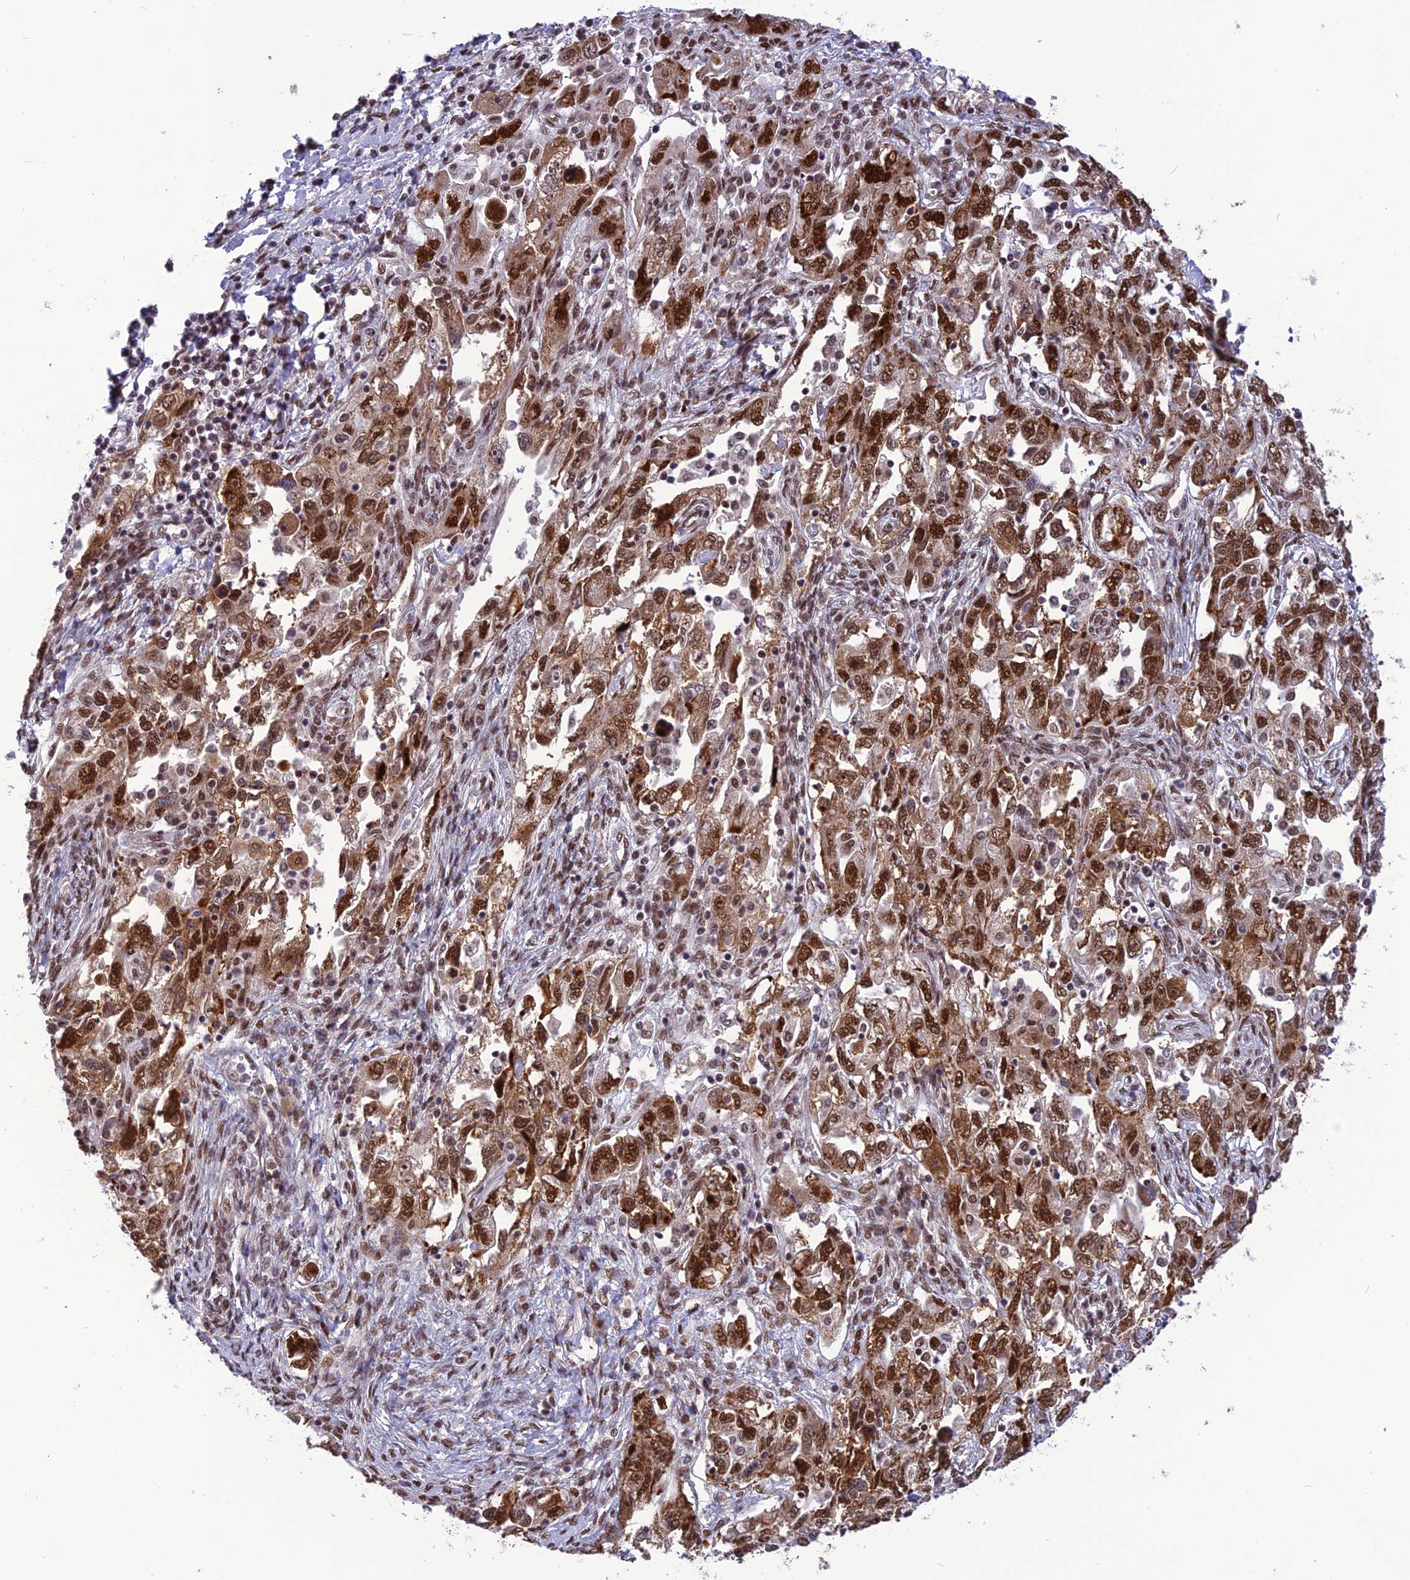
{"staining": {"intensity": "strong", "quantity": ">75%", "location": "nuclear"}, "tissue": "ovarian cancer", "cell_type": "Tumor cells", "image_type": "cancer", "snomed": [{"axis": "morphology", "description": "Carcinoma, NOS"}, {"axis": "morphology", "description": "Cystadenocarcinoma, serous, NOS"}, {"axis": "topography", "description": "Ovary"}], "caption": "This is an image of immunohistochemistry (IHC) staining of serous cystadenocarcinoma (ovarian), which shows strong staining in the nuclear of tumor cells.", "gene": "RTRAF", "patient": {"sex": "female", "age": 69}}